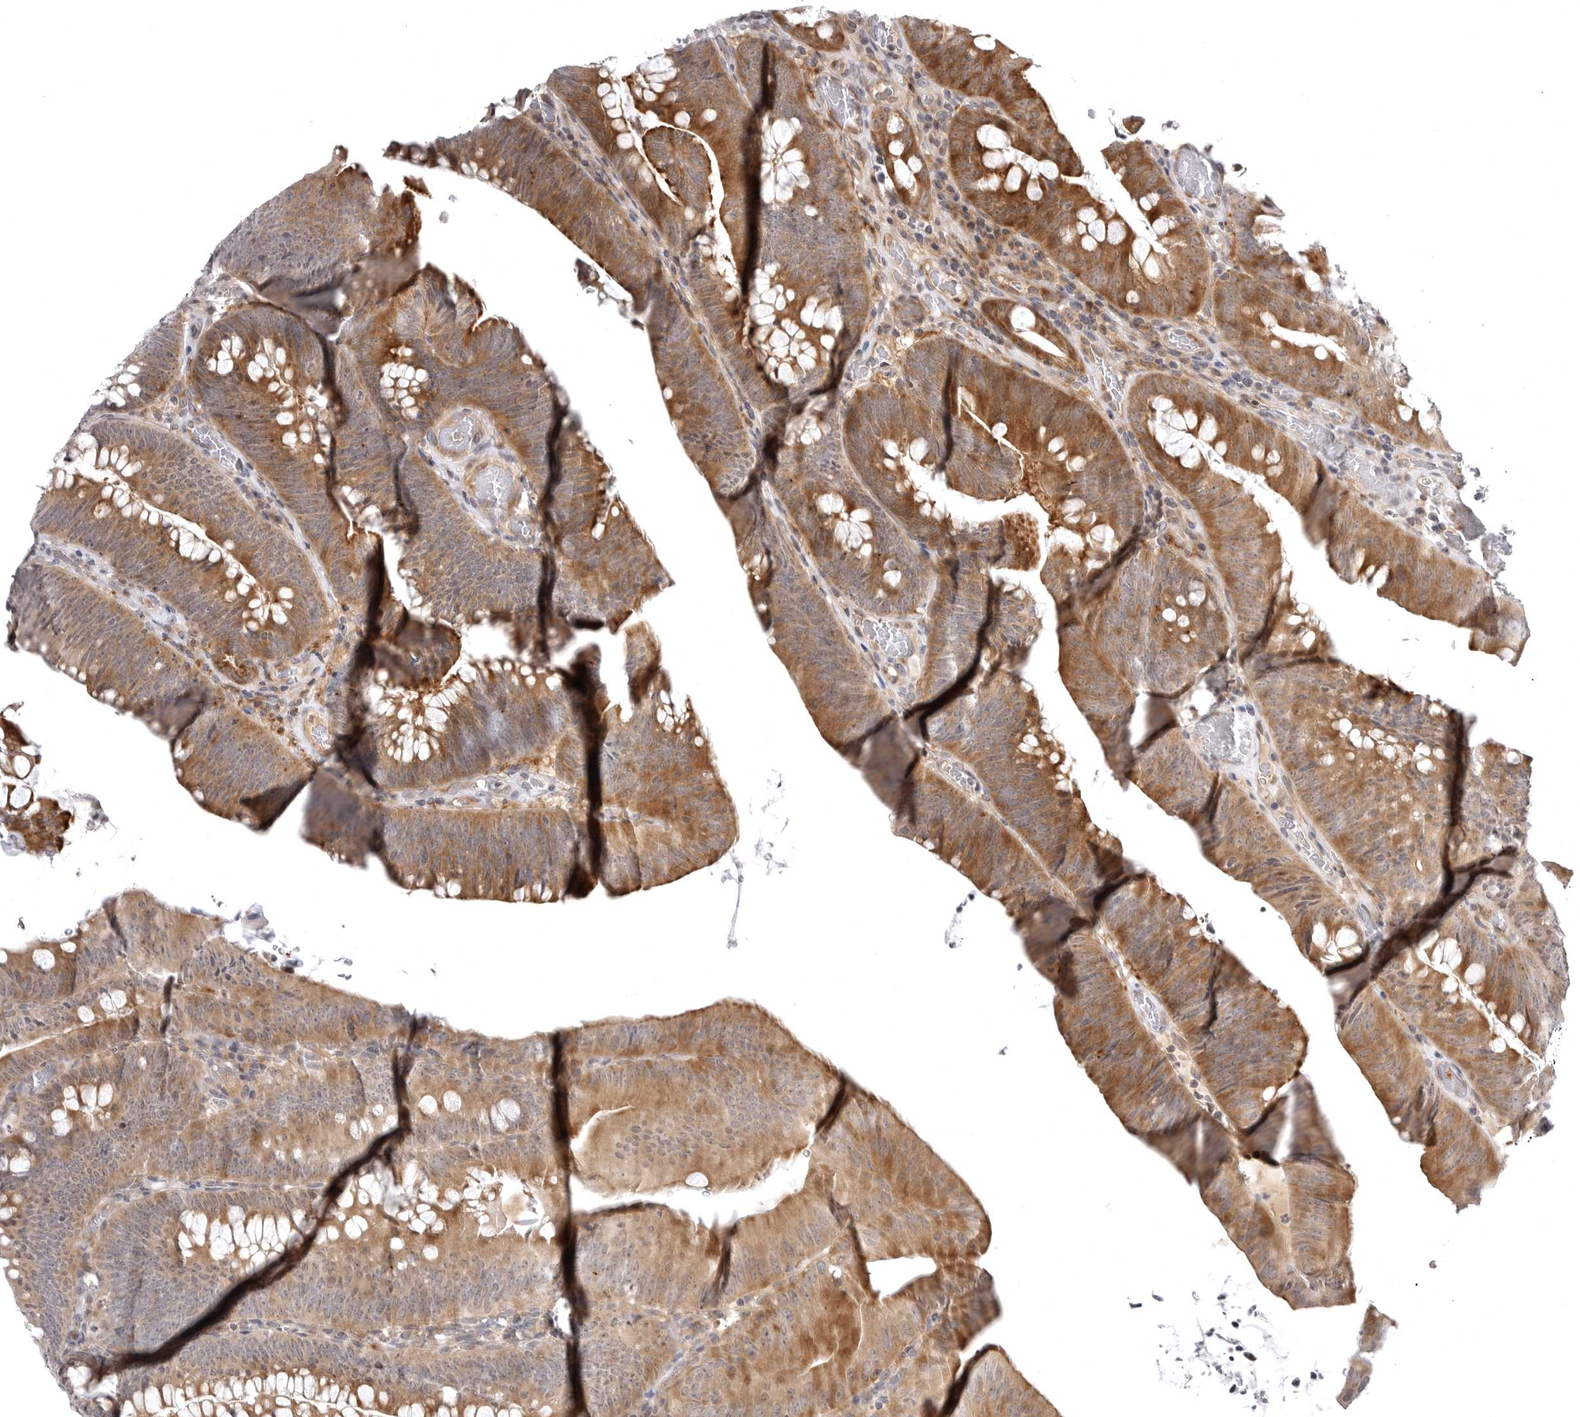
{"staining": {"intensity": "moderate", "quantity": ">75%", "location": "cytoplasmic/membranous"}, "tissue": "colorectal cancer", "cell_type": "Tumor cells", "image_type": "cancer", "snomed": [{"axis": "morphology", "description": "Normal tissue, NOS"}, {"axis": "topography", "description": "Colon"}], "caption": "Moderate cytoplasmic/membranous protein staining is identified in approximately >75% of tumor cells in colorectal cancer. The staining was performed using DAB (3,3'-diaminobenzidine) to visualize the protein expression in brown, while the nuclei were stained in blue with hematoxylin (Magnification: 20x).", "gene": "CD300LD", "patient": {"sex": "female", "age": 82}}